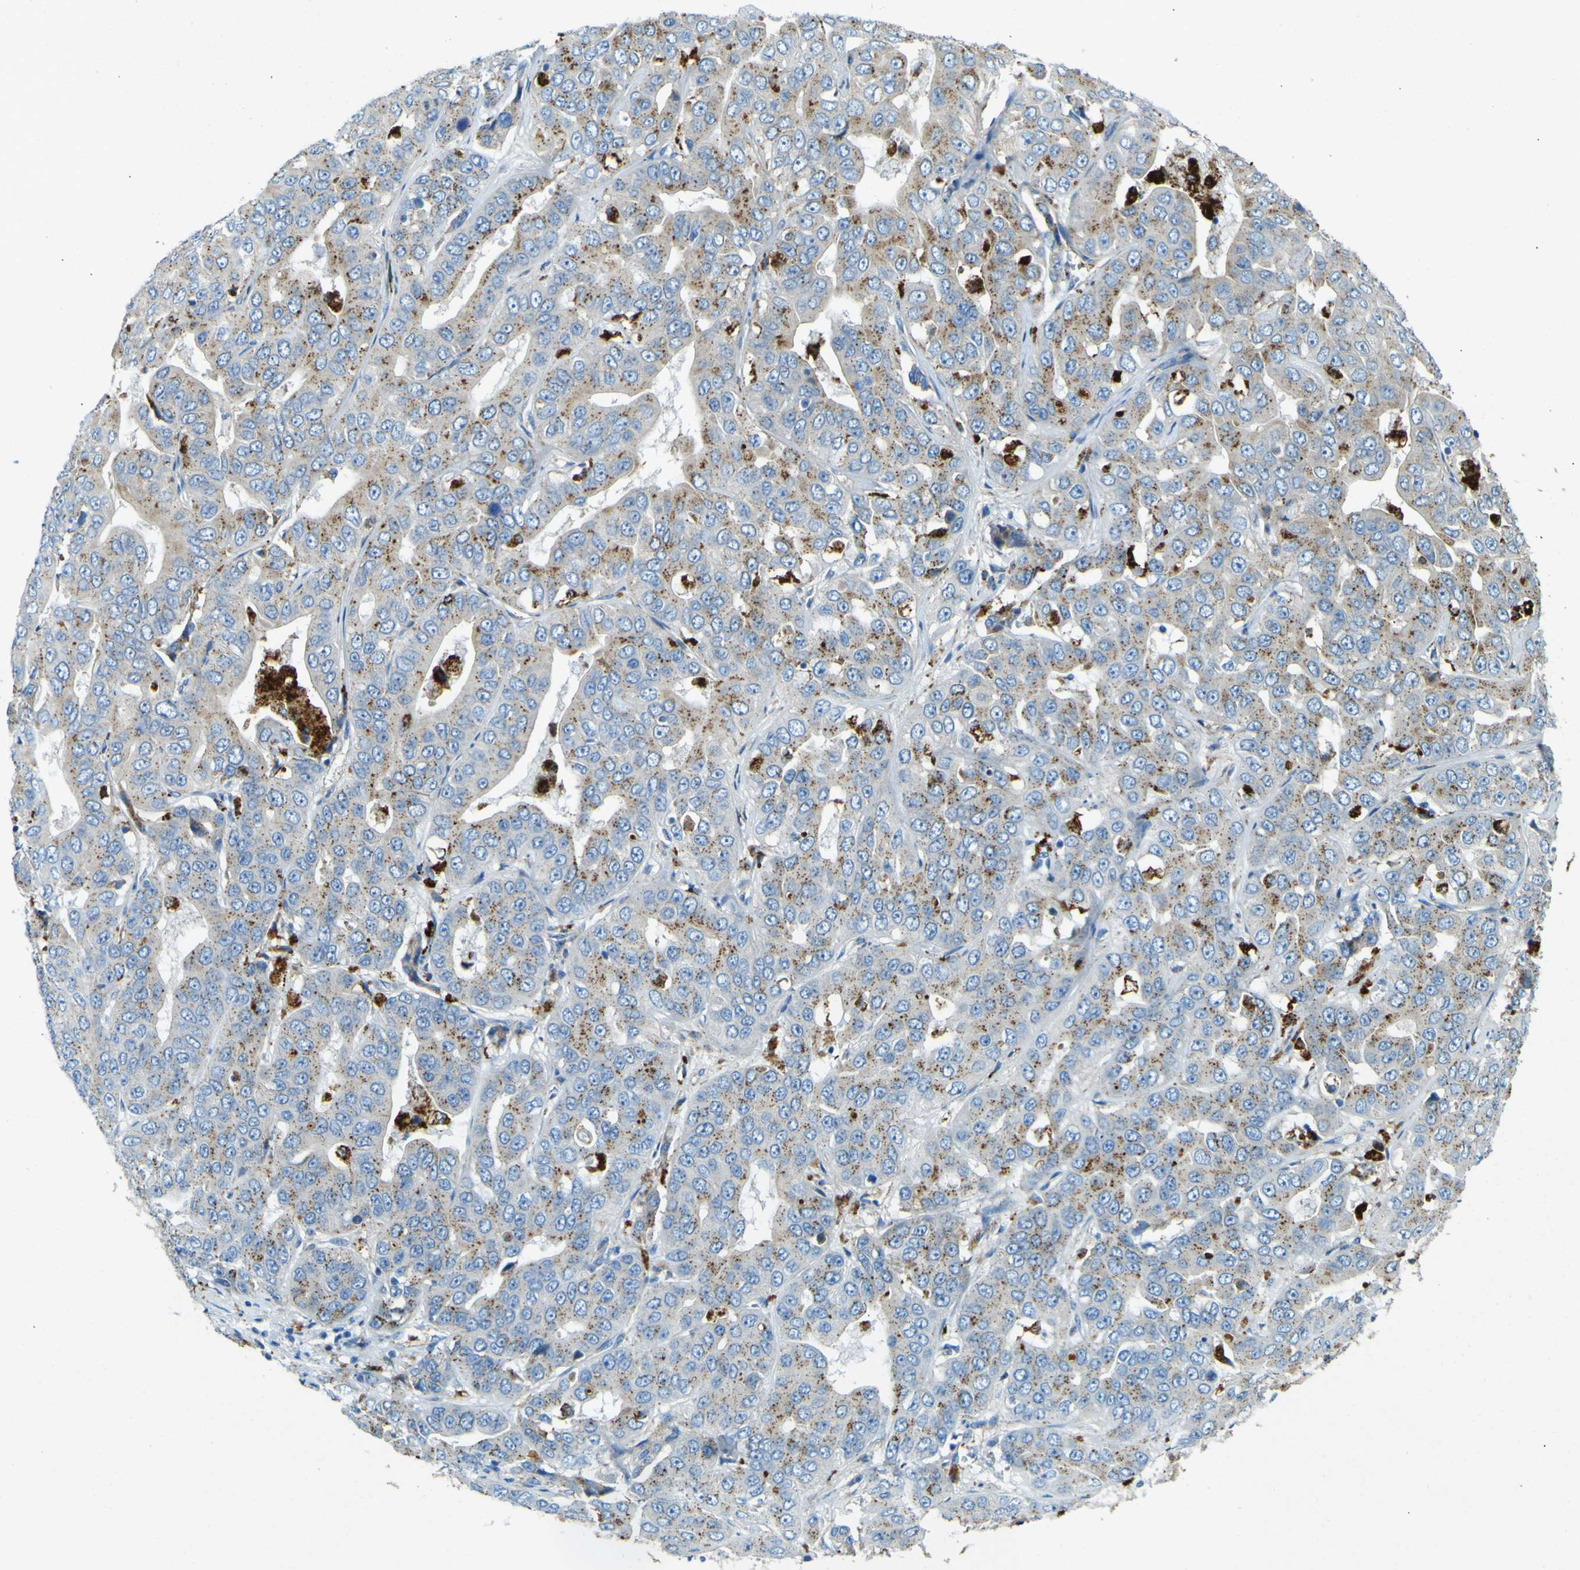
{"staining": {"intensity": "moderate", "quantity": "25%-75%", "location": "cytoplasmic/membranous"}, "tissue": "liver cancer", "cell_type": "Tumor cells", "image_type": "cancer", "snomed": [{"axis": "morphology", "description": "Cholangiocarcinoma"}, {"axis": "topography", "description": "Liver"}], "caption": "Liver cancer was stained to show a protein in brown. There is medium levels of moderate cytoplasmic/membranous expression in about 25%-75% of tumor cells.", "gene": "PDE9A", "patient": {"sex": "female", "age": 52}}